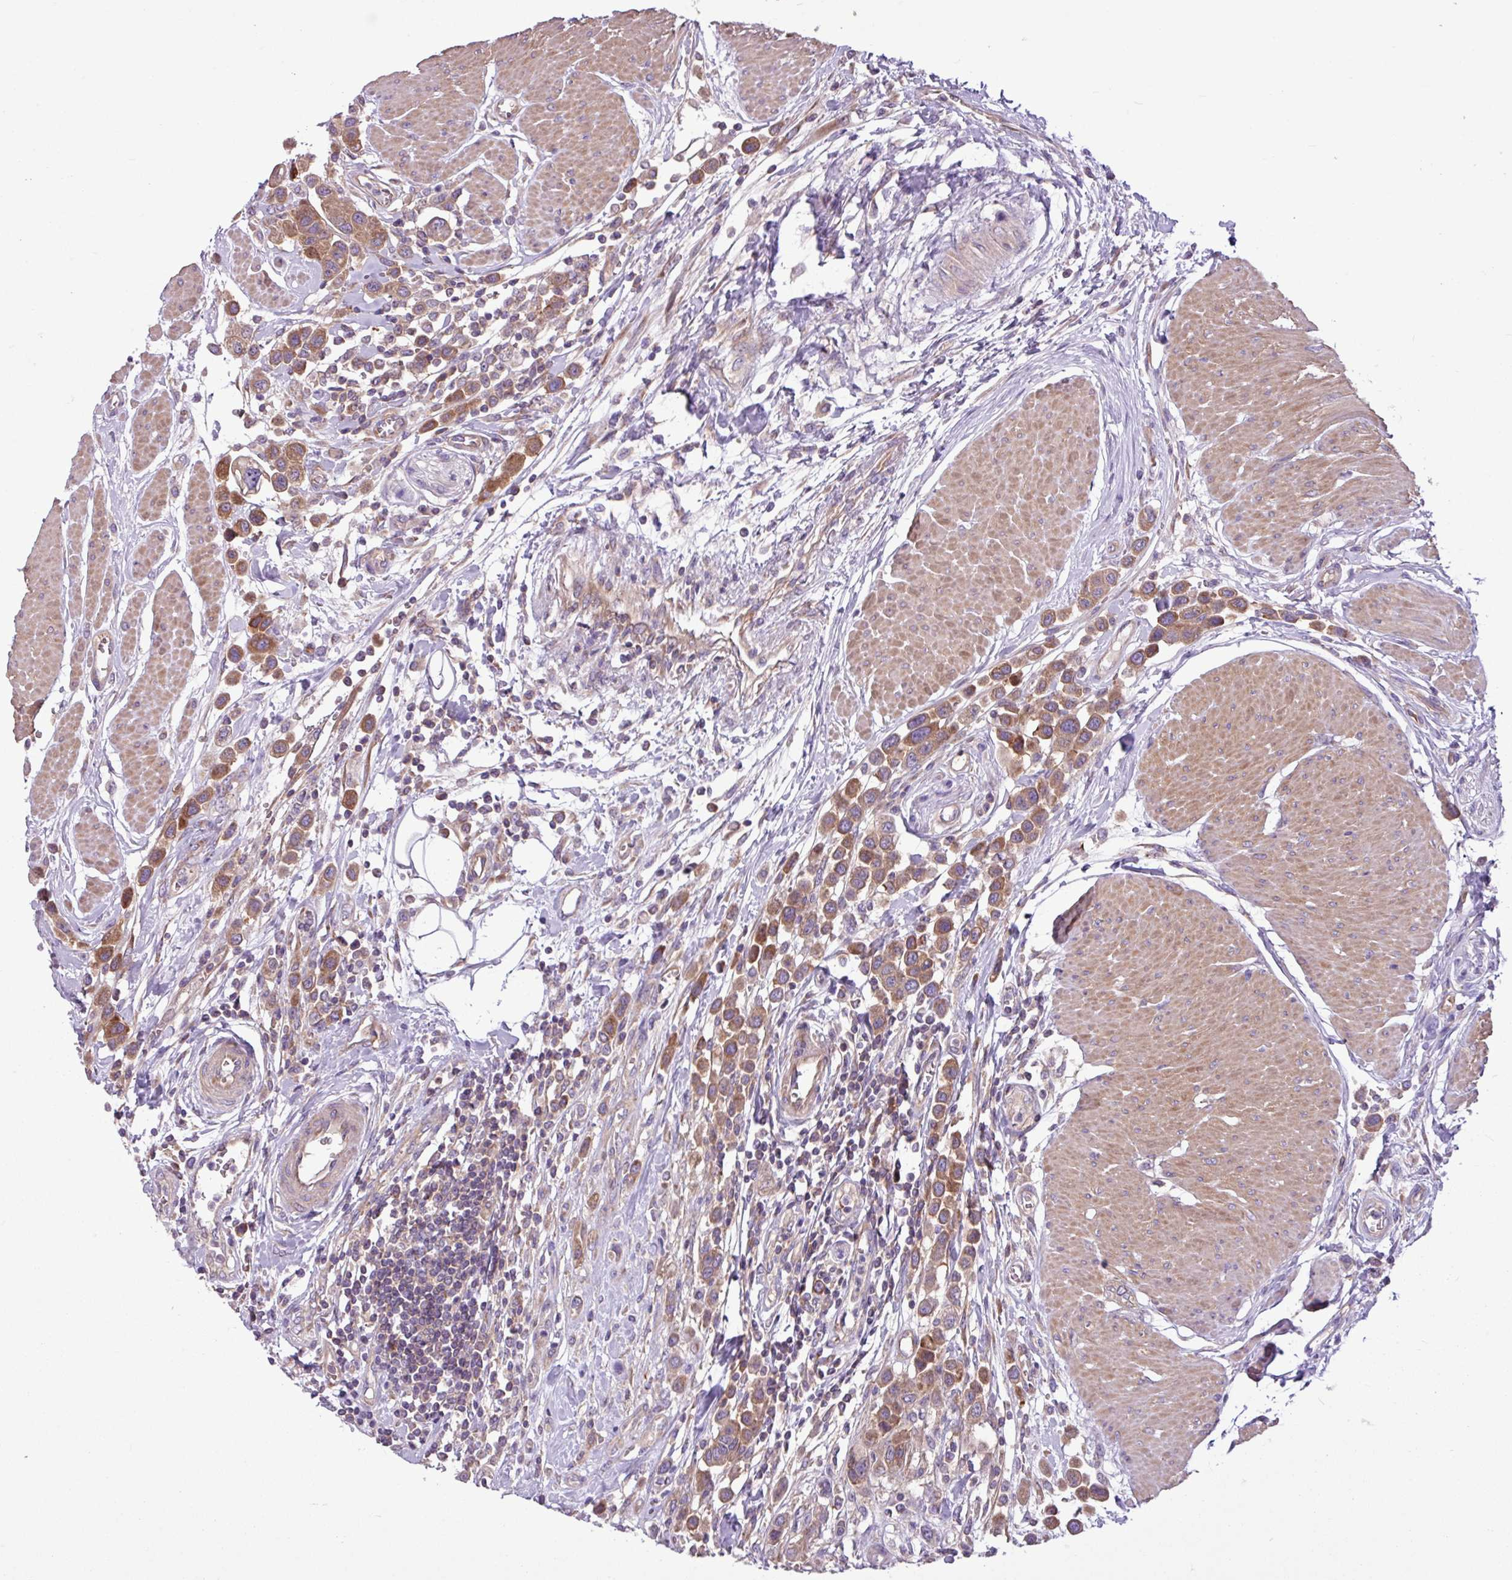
{"staining": {"intensity": "moderate", "quantity": ">75%", "location": "cytoplasmic/membranous"}, "tissue": "urothelial cancer", "cell_type": "Tumor cells", "image_type": "cancer", "snomed": [{"axis": "morphology", "description": "Urothelial carcinoma, High grade"}, {"axis": "topography", "description": "Urinary bladder"}], "caption": "About >75% of tumor cells in urothelial carcinoma (high-grade) show moderate cytoplasmic/membranous protein positivity as visualized by brown immunohistochemical staining.", "gene": "MROH2A", "patient": {"sex": "male", "age": 50}}